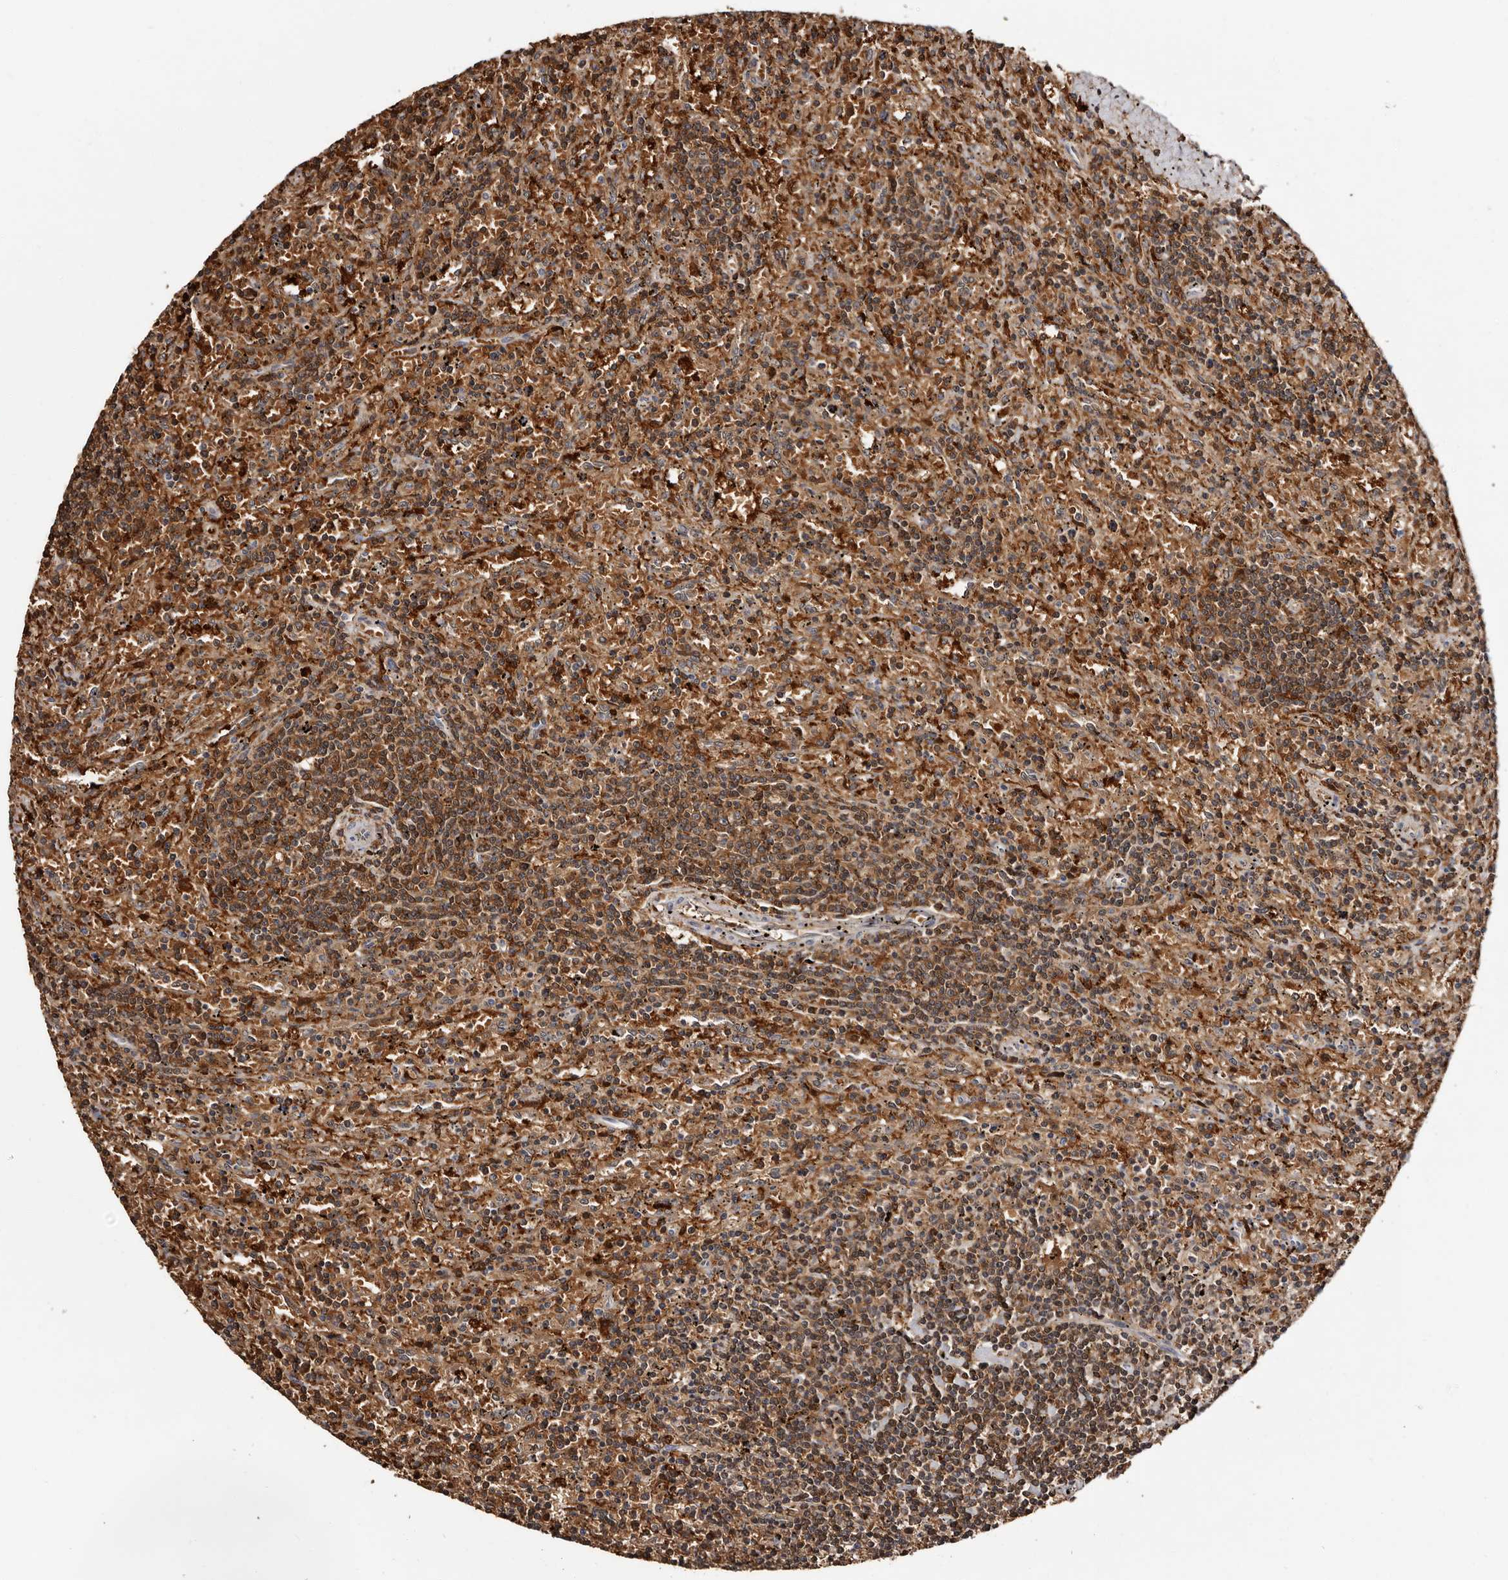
{"staining": {"intensity": "moderate", "quantity": "25%-75%", "location": "cytoplasmic/membranous"}, "tissue": "lymphoma", "cell_type": "Tumor cells", "image_type": "cancer", "snomed": [{"axis": "morphology", "description": "Malignant lymphoma, non-Hodgkin's type, Low grade"}, {"axis": "topography", "description": "Spleen"}], "caption": "About 25%-75% of tumor cells in malignant lymphoma, non-Hodgkin's type (low-grade) demonstrate moderate cytoplasmic/membranous protein staining as visualized by brown immunohistochemical staining.", "gene": "DNPH1", "patient": {"sex": "male", "age": 76}}